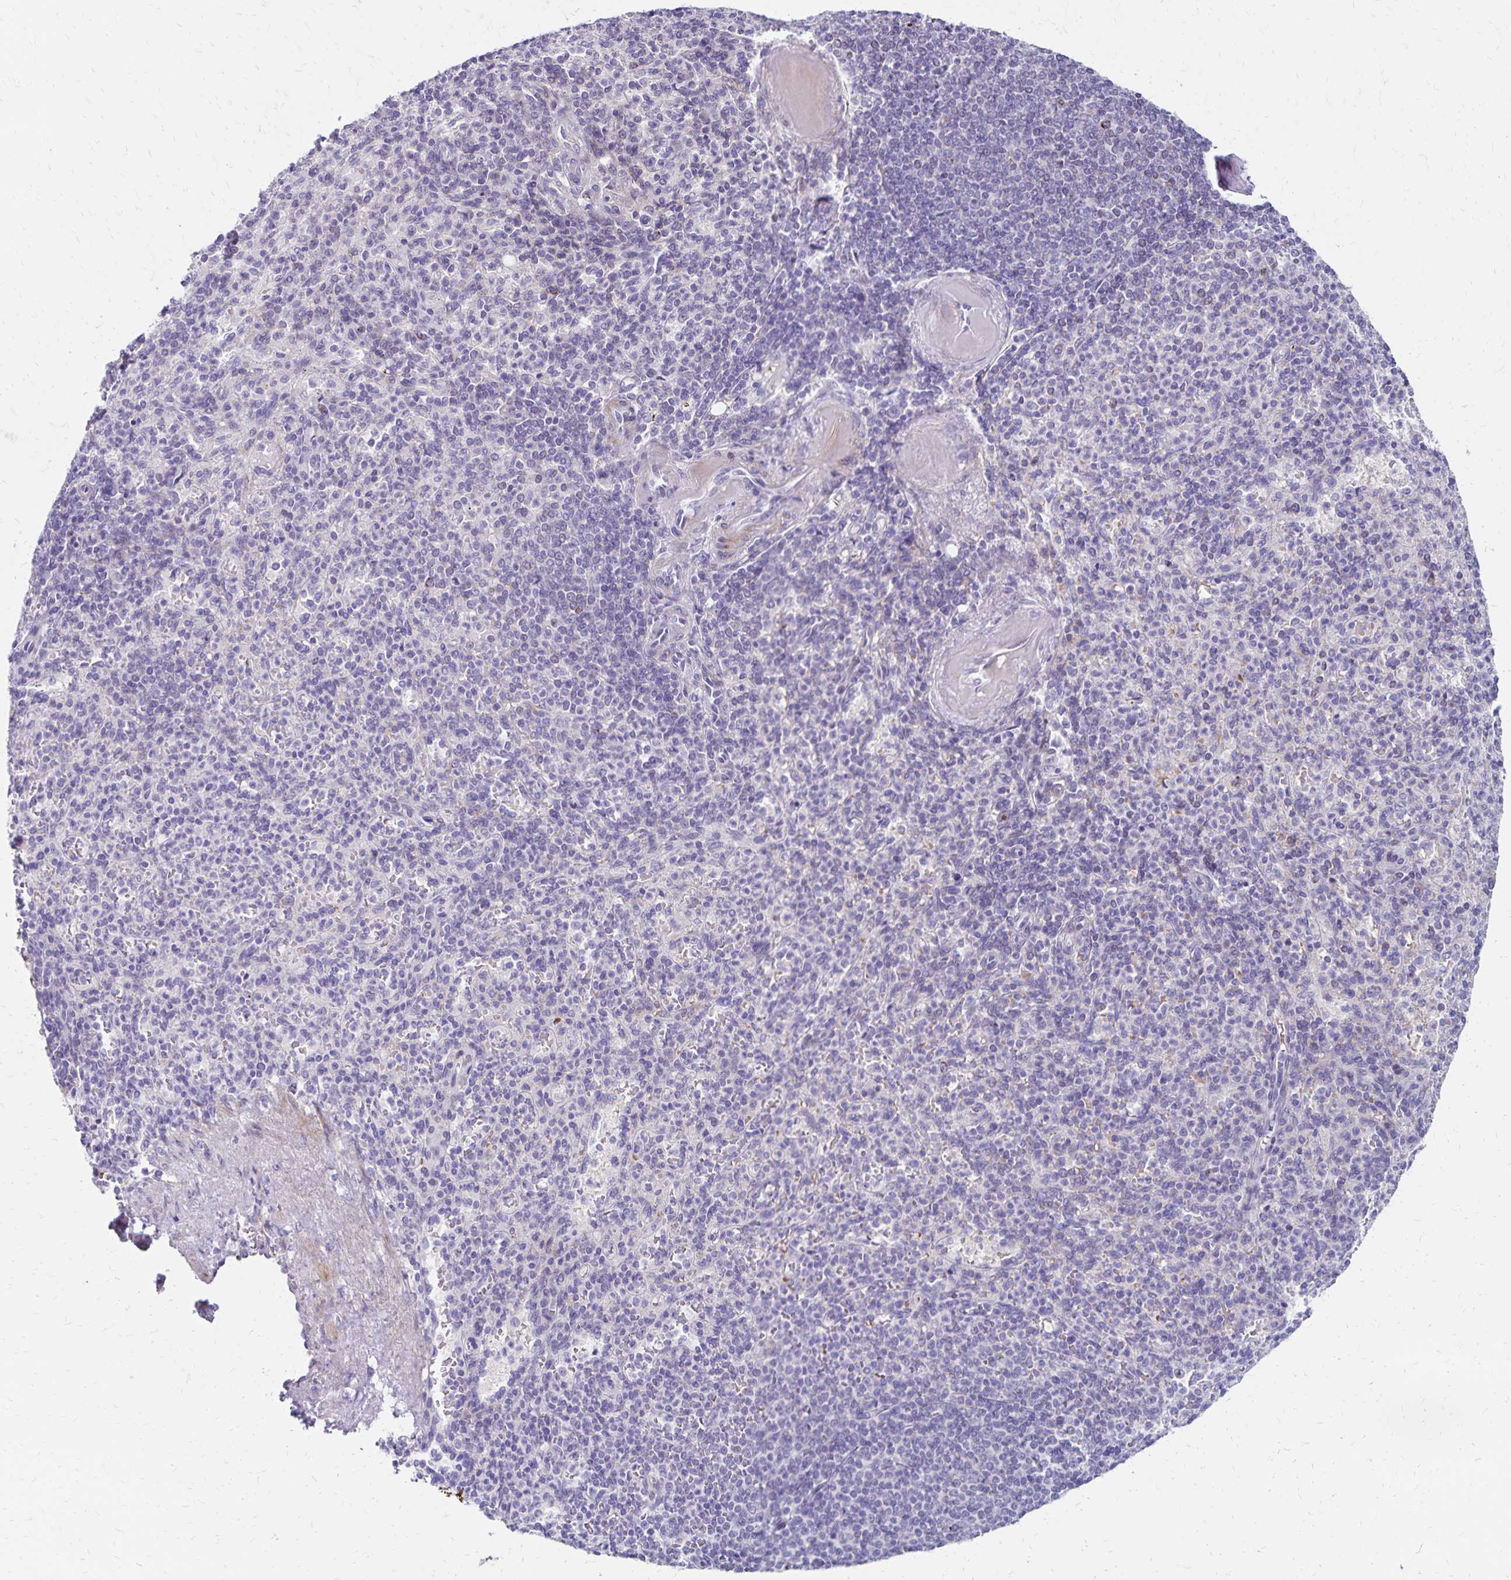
{"staining": {"intensity": "negative", "quantity": "none", "location": "none"}, "tissue": "spleen", "cell_type": "Cells in red pulp", "image_type": "normal", "snomed": [{"axis": "morphology", "description": "Normal tissue, NOS"}, {"axis": "topography", "description": "Spleen"}], "caption": "Immunohistochemistry (IHC) histopathology image of benign spleen stained for a protein (brown), which displays no positivity in cells in red pulp.", "gene": "NECAP1", "patient": {"sex": "female", "age": 74}}